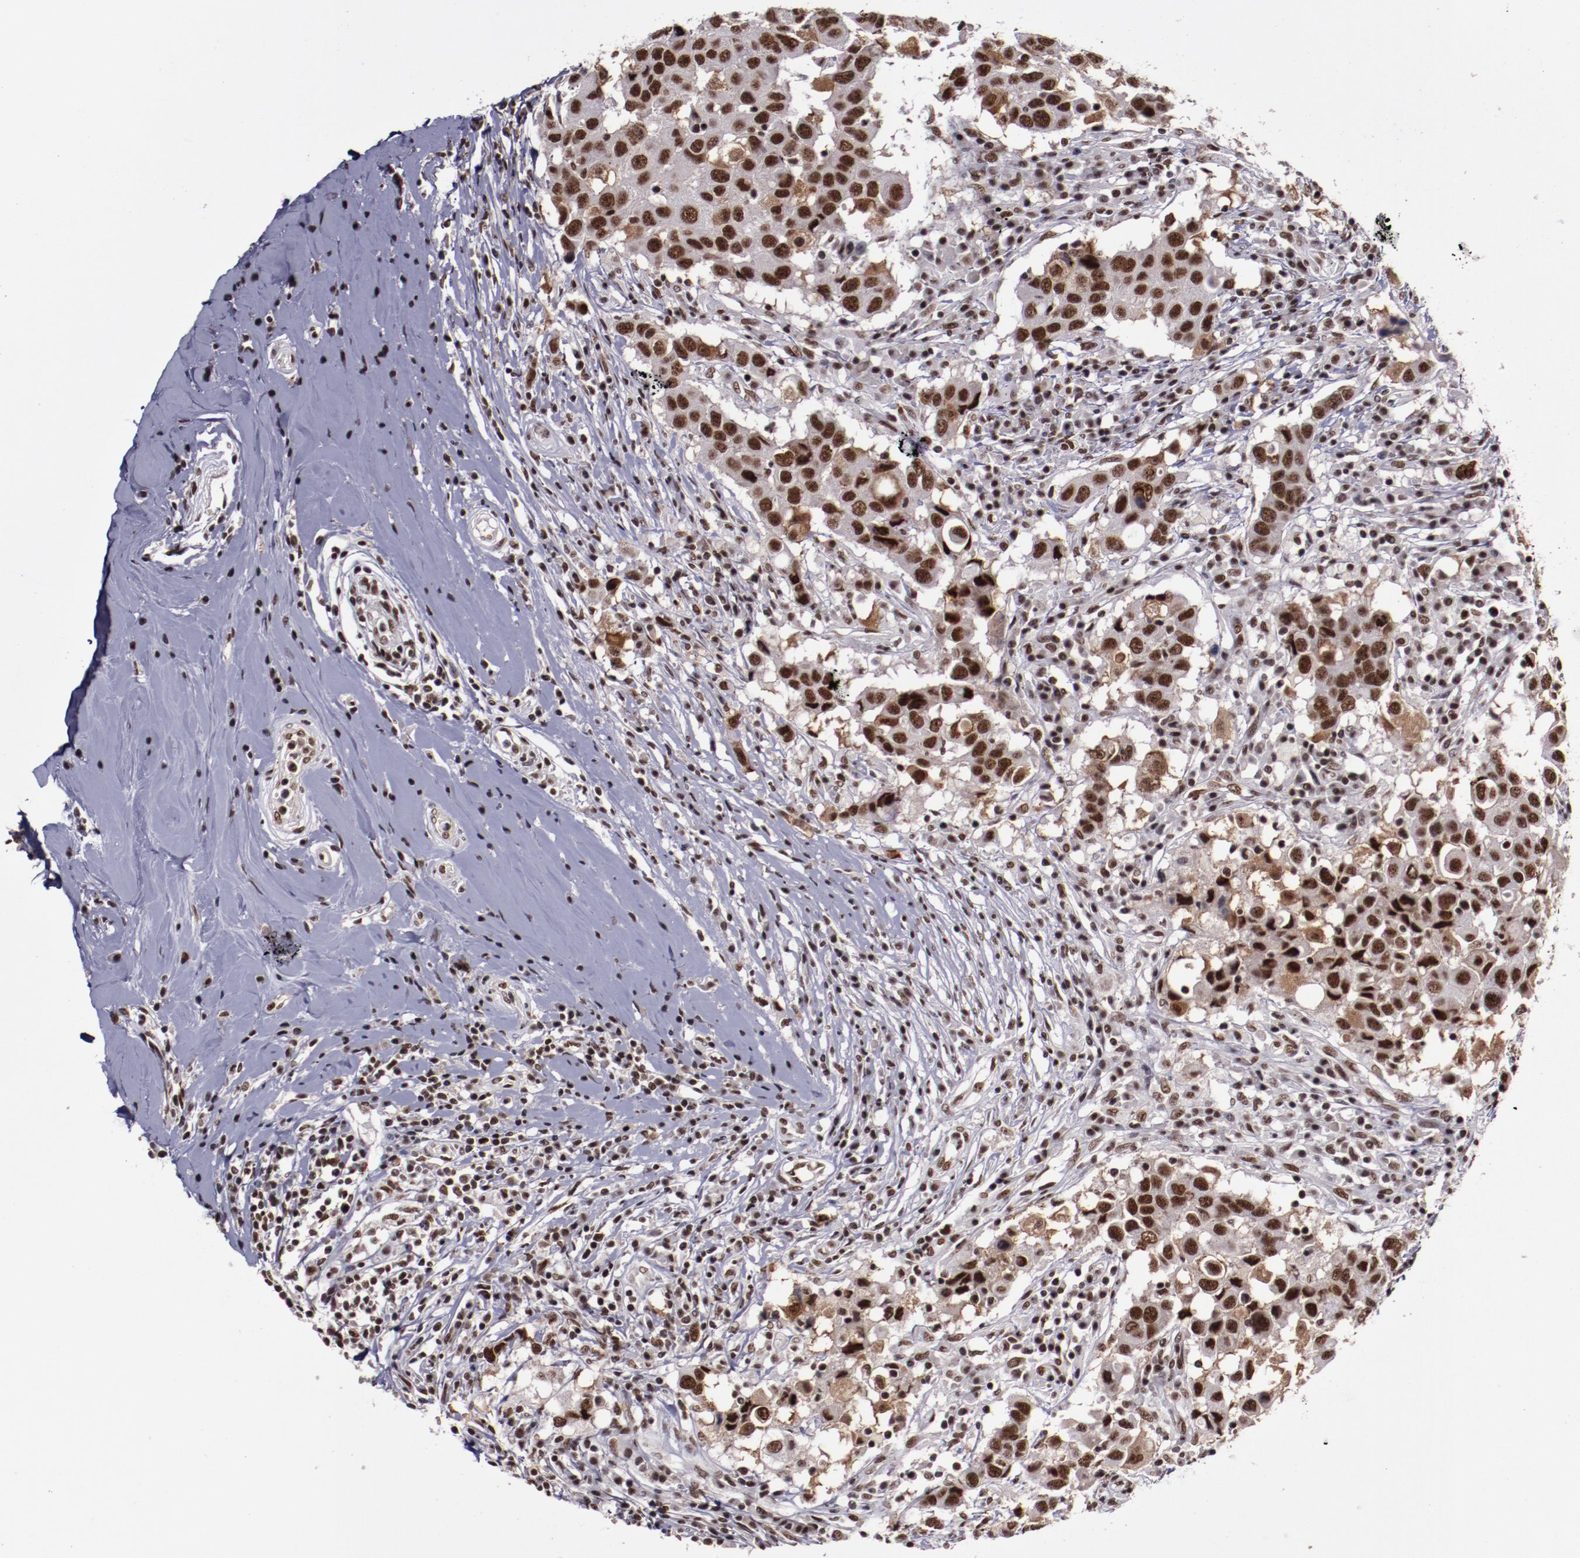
{"staining": {"intensity": "strong", "quantity": ">75%", "location": "nuclear"}, "tissue": "breast cancer", "cell_type": "Tumor cells", "image_type": "cancer", "snomed": [{"axis": "morphology", "description": "Duct carcinoma"}, {"axis": "topography", "description": "Breast"}], "caption": "Protein positivity by immunohistochemistry (IHC) shows strong nuclear staining in approximately >75% of tumor cells in breast cancer. (IHC, brightfield microscopy, high magnification).", "gene": "ERH", "patient": {"sex": "female", "age": 27}}